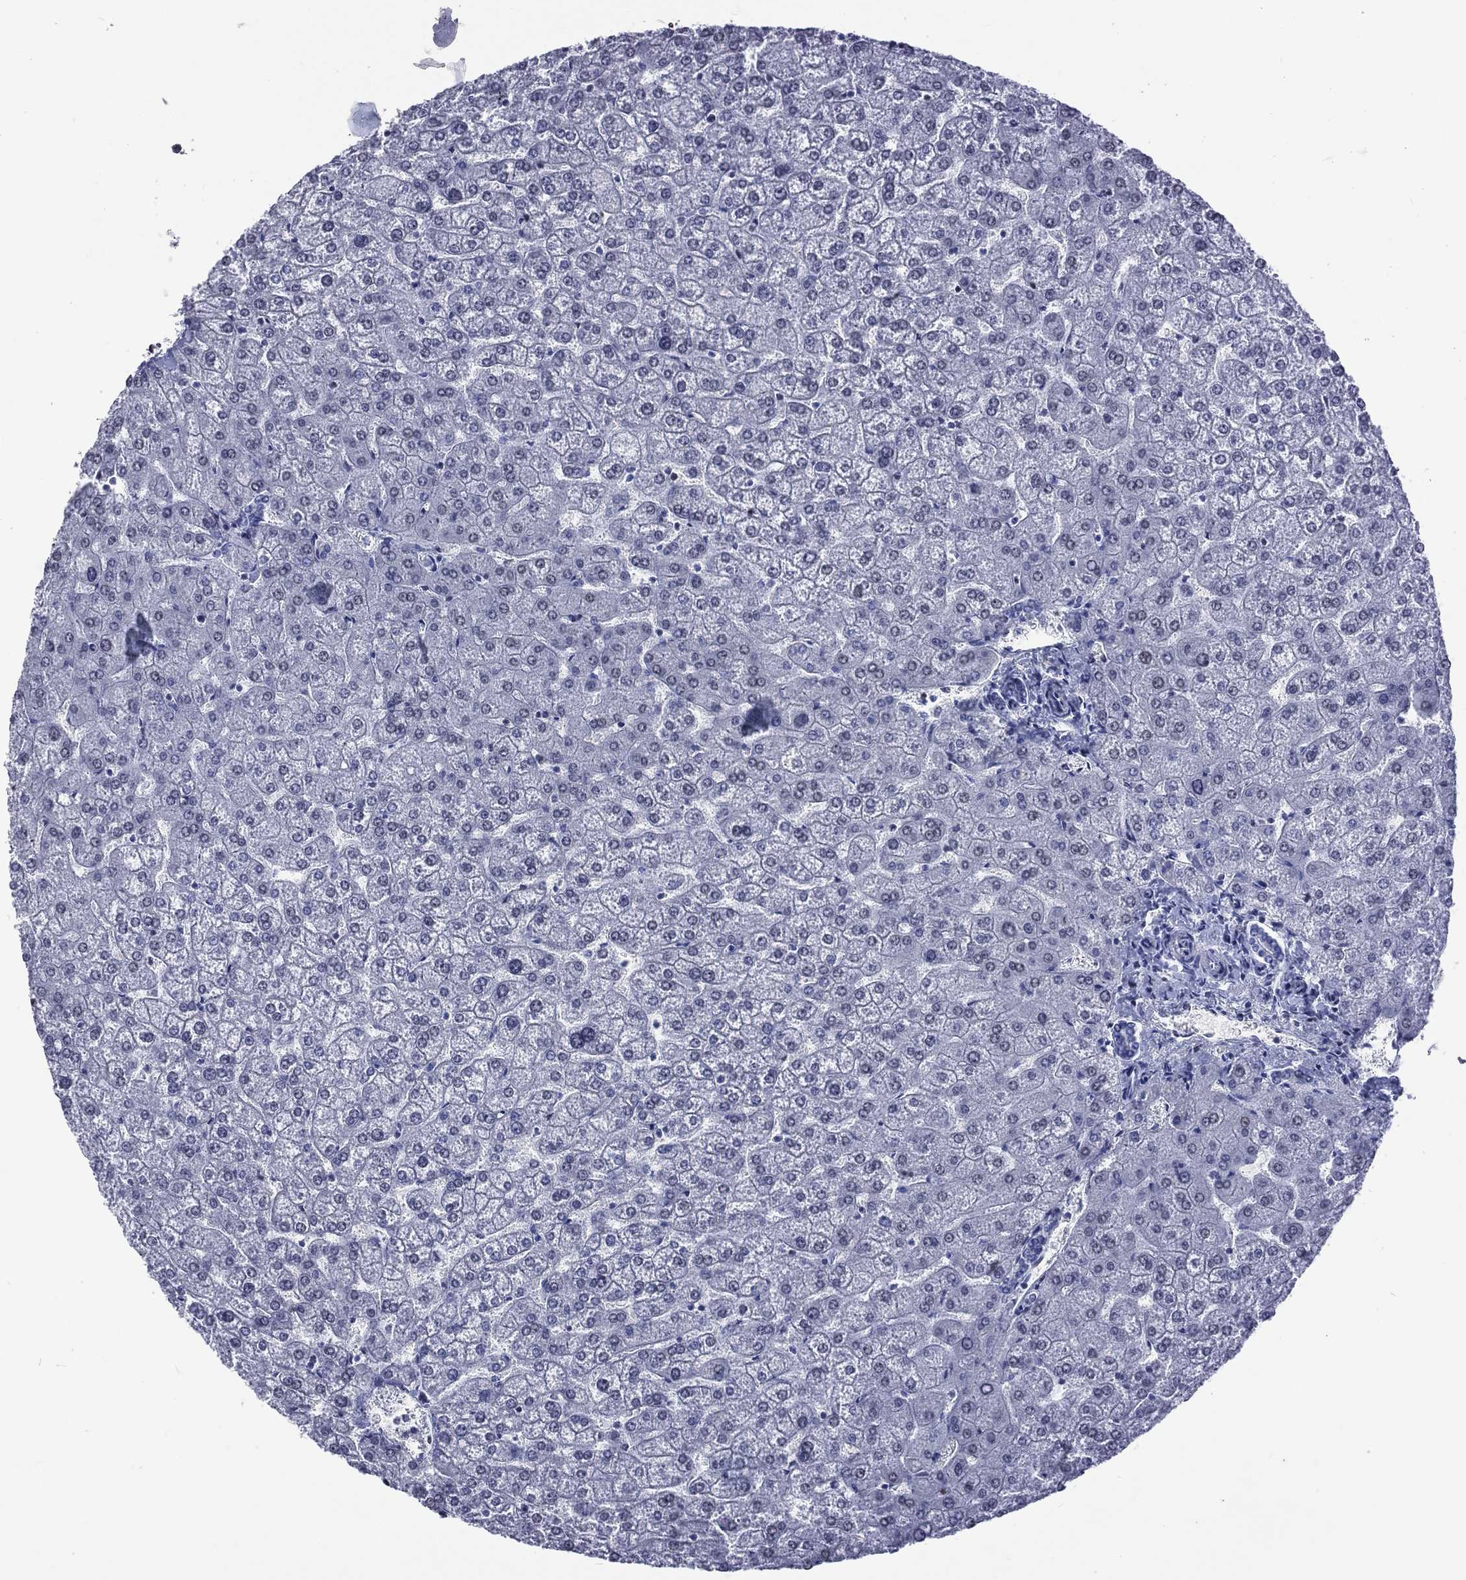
{"staining": {"intensity": "negative", "quantity": "none", "location": "none"}, "tissue": "liver", "cell_type": "Cholangiocytes", "image_type": "normal", "snomed": [{"axis": "morphology", "description": "Normal tissue, NOS"}, {"axis": "topography", "description": "Liver"}], "caption": "DAB (3,3'-diaminobenzidine) immunohistochemical staining of normal liver demonstrates no significant staining in cholangiocytes.", "gene": "RETREG2", "patient": {"sex": "female", "age": 32}}